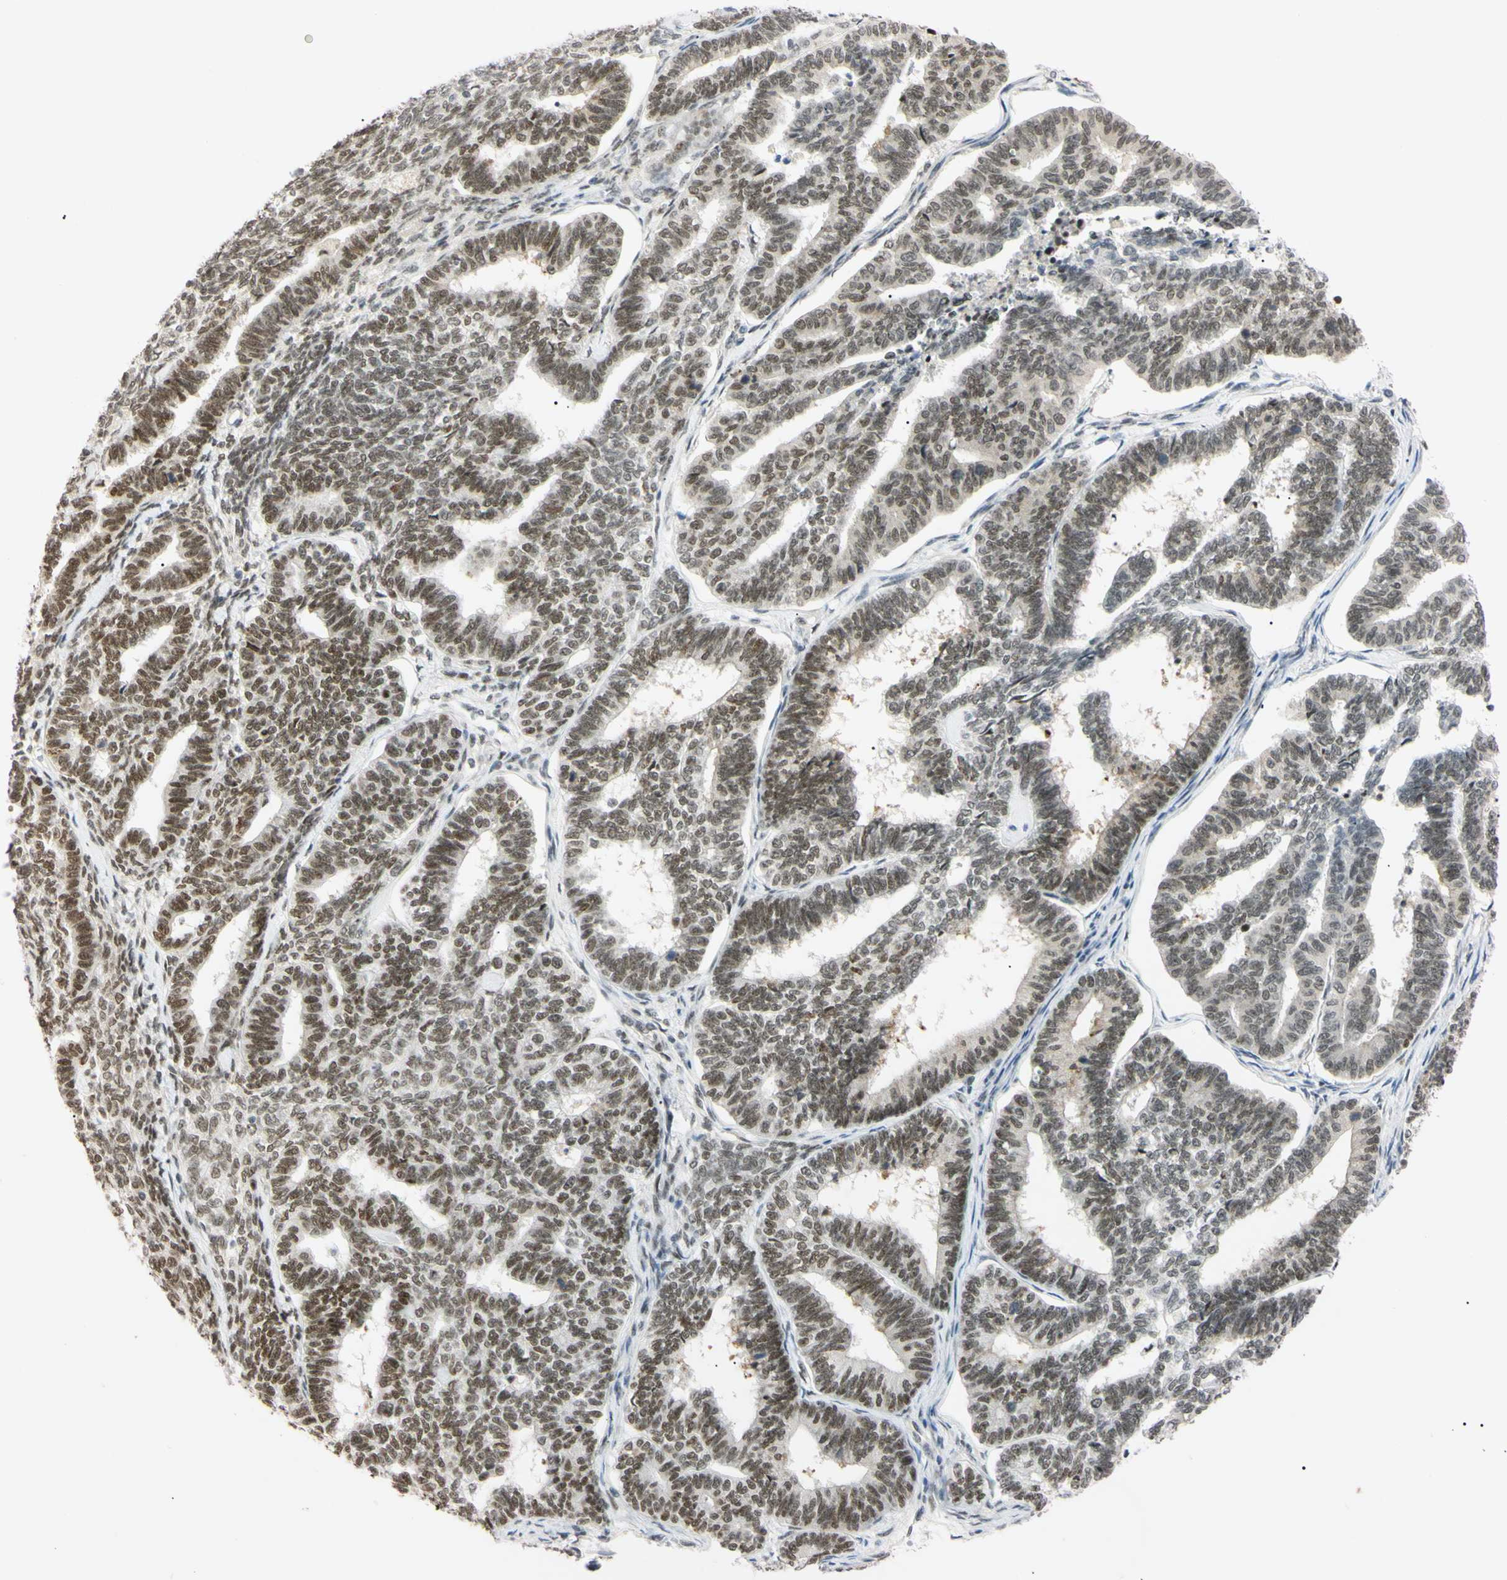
{"staining": {"intensity": "moderate", "quantity": ">75%", "location": "nuclear"}, "tissue": "endometrial cancer", "cell_type": "Tumor cells", "image_type": "cancer", "snomed": [{"axis": "morphology", "description": "Adenocarcinoma, NOS"}, {"axis": "topography", "description": "Endometrium"}], "caption": "A micrograph showing moderate nuclear positivity in approximately >75% of tumor cells in endometrial cancer (adenocarcinoma), as visualized by brown immunohistochemical staining.", "gene": "ZNF134", "patient": {"sex": "female", "age": 70}}